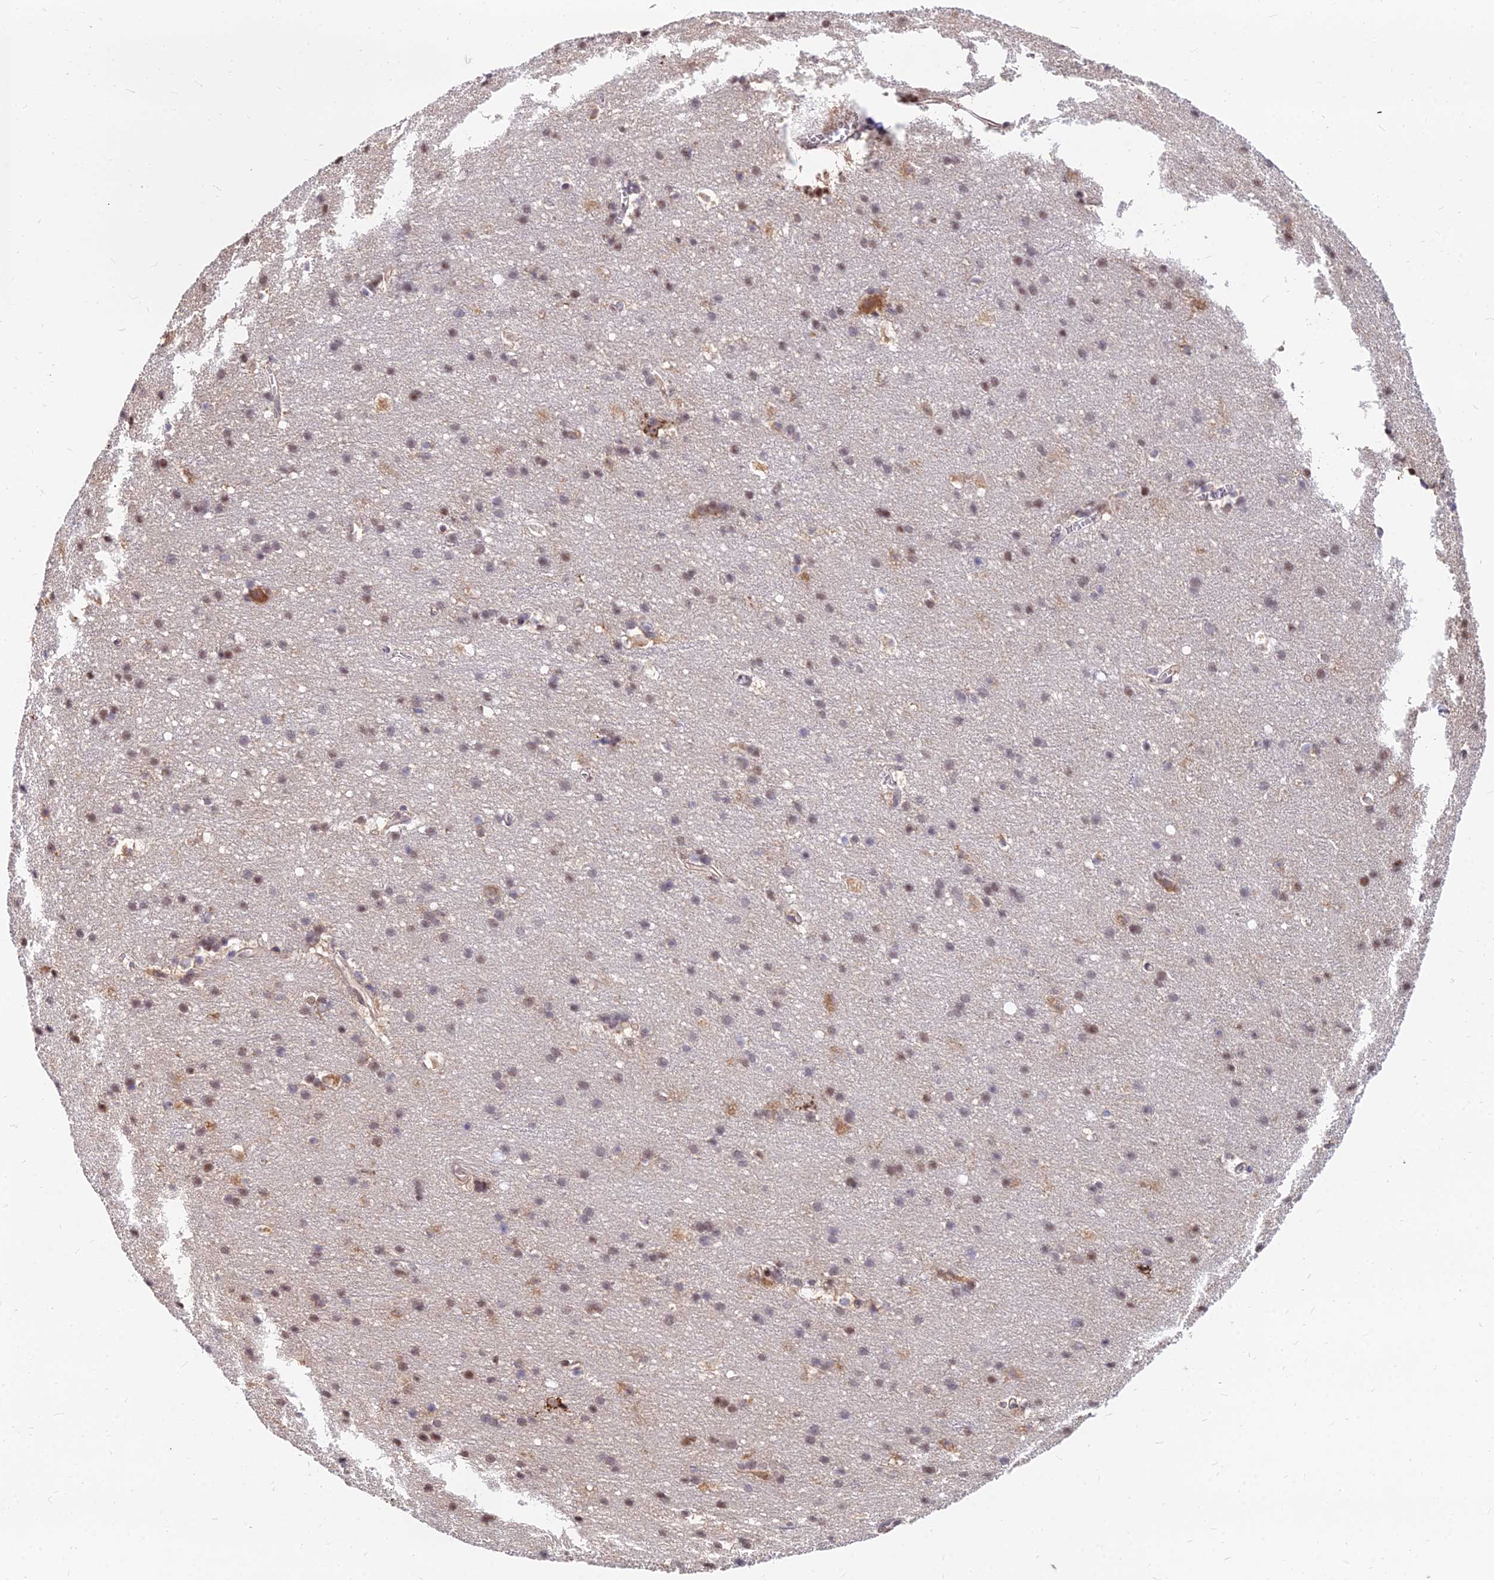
{"staining": {"intensity": "weak", "quantity": ">75%", "location": "cytoplasmic/membranous"}, "tissue": "cerebral cortex", "cell_type": "Endothelial cells", "image_type": "normal", "snomed": [{"axis": "morphology", "description": "Normal tissue, NOS"}, {"axis": "topography", "description": "Cerebral cortex"}], "caption": "IHC micrograph of unremarkable cerebral cortex: cerebral cortex stained using immunohistochemistry (IHC) demonstrates low levels of weak protein expression localized specifically in the cytoplasmic/membranous of endothelial cells, appearing as a cytoplasmic/membranous brown color.", "gene": "CCT6A", "patient": {"sex": "male", "age": 54}}